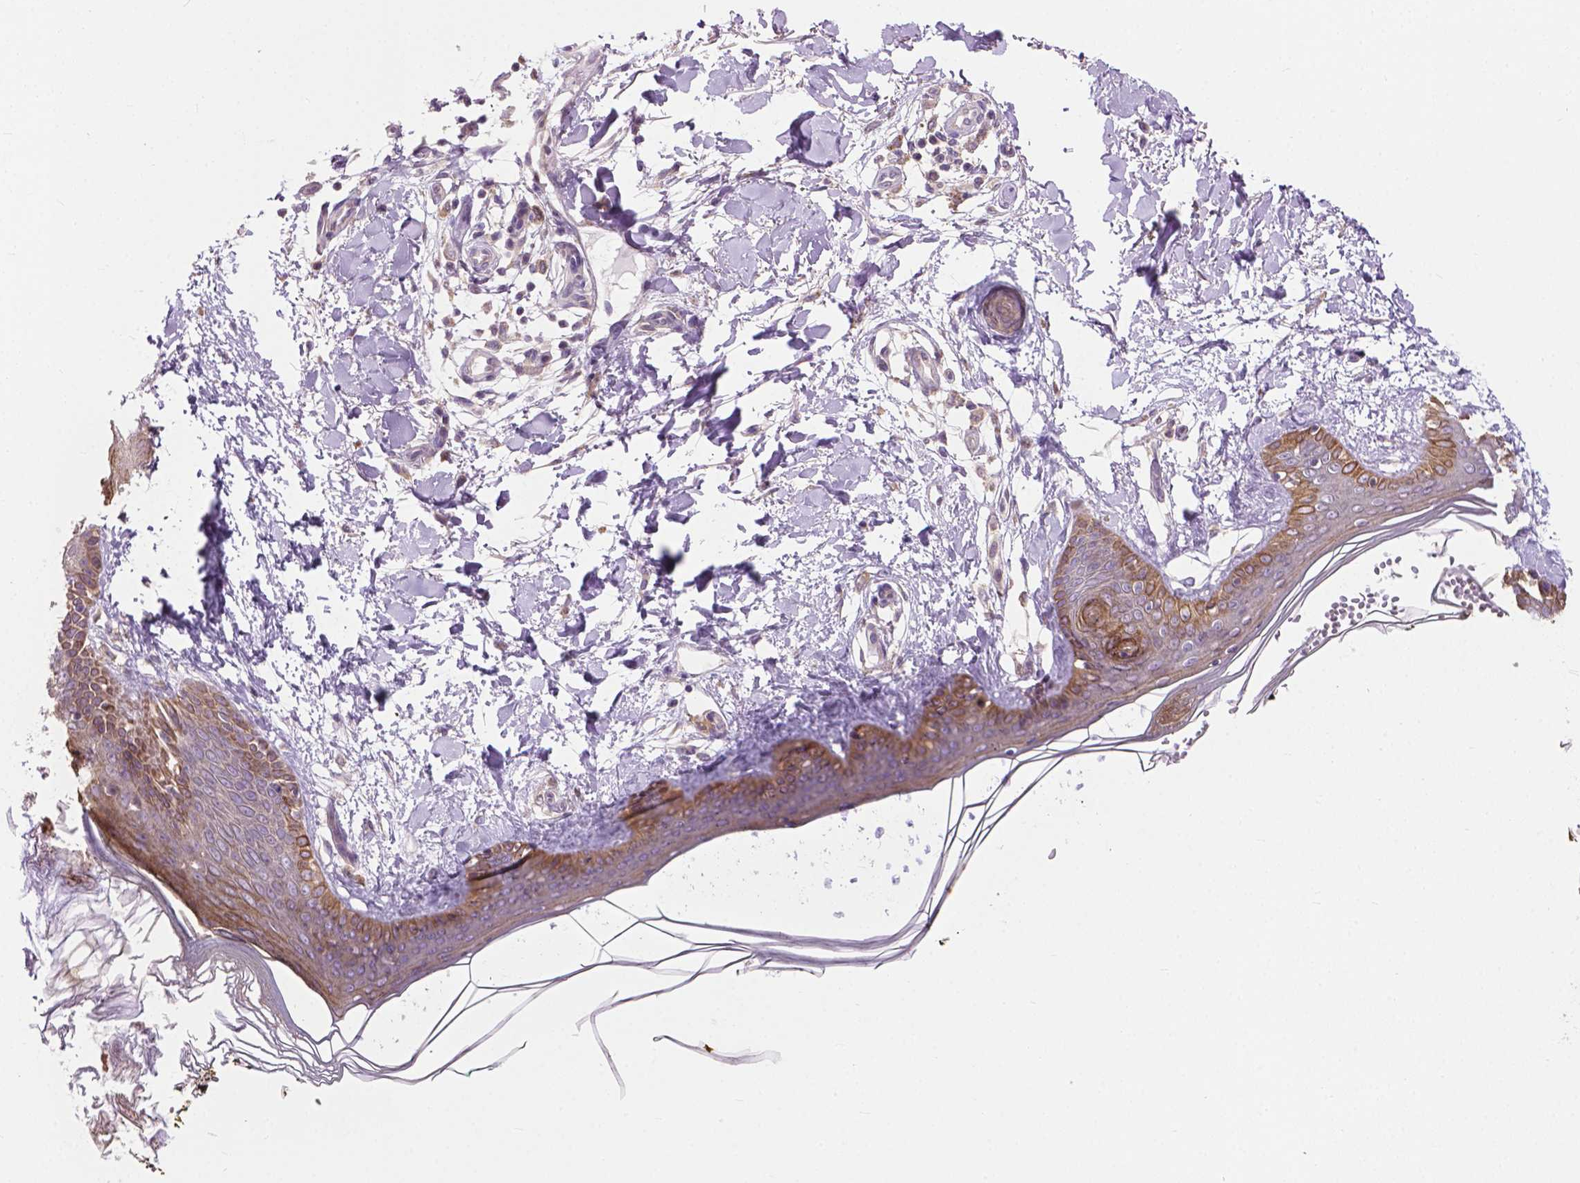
{"staining": {"intensity": "weak", "quantity": "25%-75%", "location": "cytoplasmic/membranous"}, "tissue": "skin", "cell_type": "Fibroblasts", "image_type": "normal", "snomed": [{"axis": "morphology", "description": "Normal tissue, NOS"}, {"axis": "topography", "description": "Skin"}], "caption": "Immunohistochemical staining of unremarkable human skin shows weak cytoplasmic/membranous protein expression in approximately 25%-75% of fibroblasts.", "gene": "MZT1", "patient": {"sex": "female", "age": 34}}